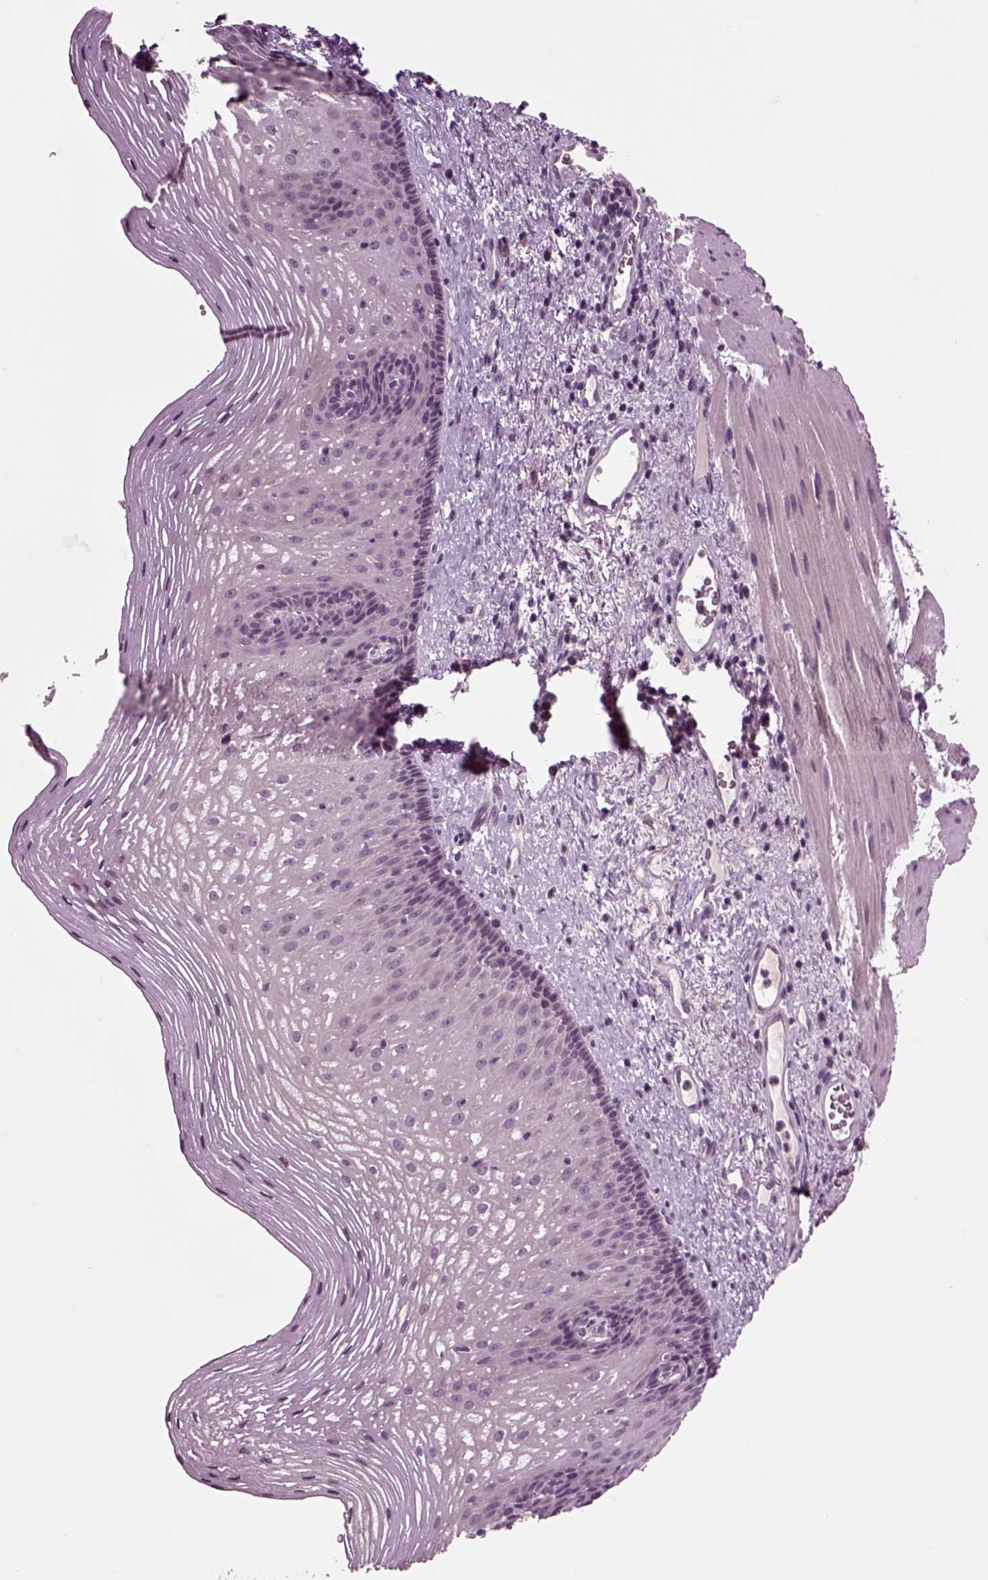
{"staining": {"intensity": "negative", "quantity": "none", "location": "none"}, "tissue": "esophagus", "cell_type": "Squamous epithelial cells", "image_type": "normal", "snomed": [{"axis": "morphology", "description": "Normal tissue, NOS"}, {"axis": "topography", "description": "Esophagus"}], "caption": "Squamous epithelial cells show no significant positivity in benign esophagus. The staining is performed using DAB brown chromogen with nuclei counter-stained in using hematoxylin.", "gene": "CHGB", "patient": {"sex": "male", "age": 76}}